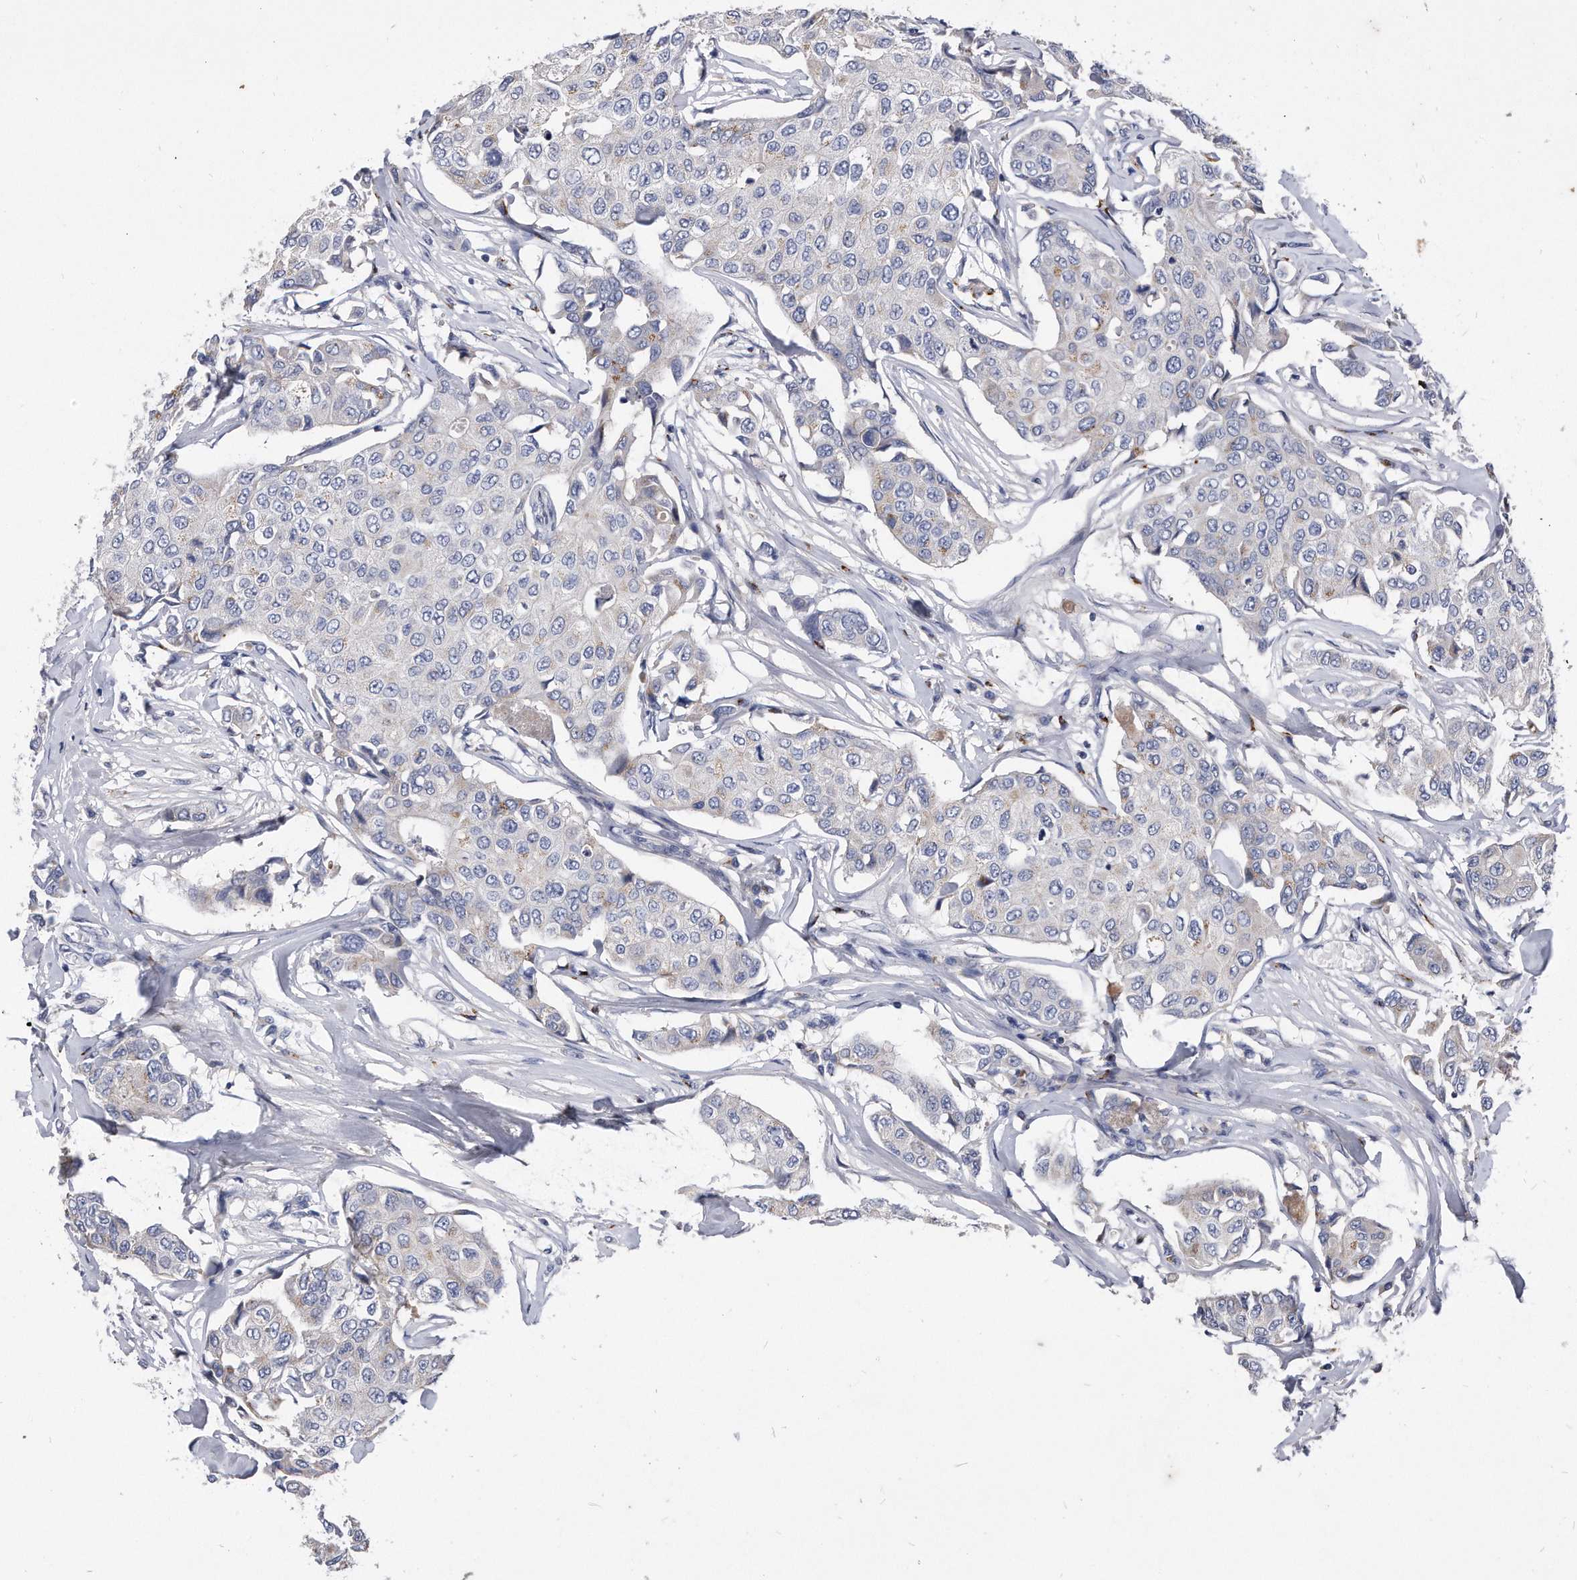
{"staining": {"intensity": "moderate", "quantity": "<25%", "location": "cytoplasmic/membranous"}, "tissue": "breast cancer", "cell_type": "Tumor cells", "image_type": "cancer", "snomed": [{"axis": "morphology", "description": "Duct carcinoma"}, {"axis": "topography", "description": "Breast"}], "caption": "Moderate cytoplasmic/membranous positivity is seen in about <25% of tumor cells in infiltrating ductal carcinoma (breast). (Brightfield microscopy of DAB IHC at high magnification).", "gene": "MGAT4A", "patient": {"sex": "female", "age": 80}}